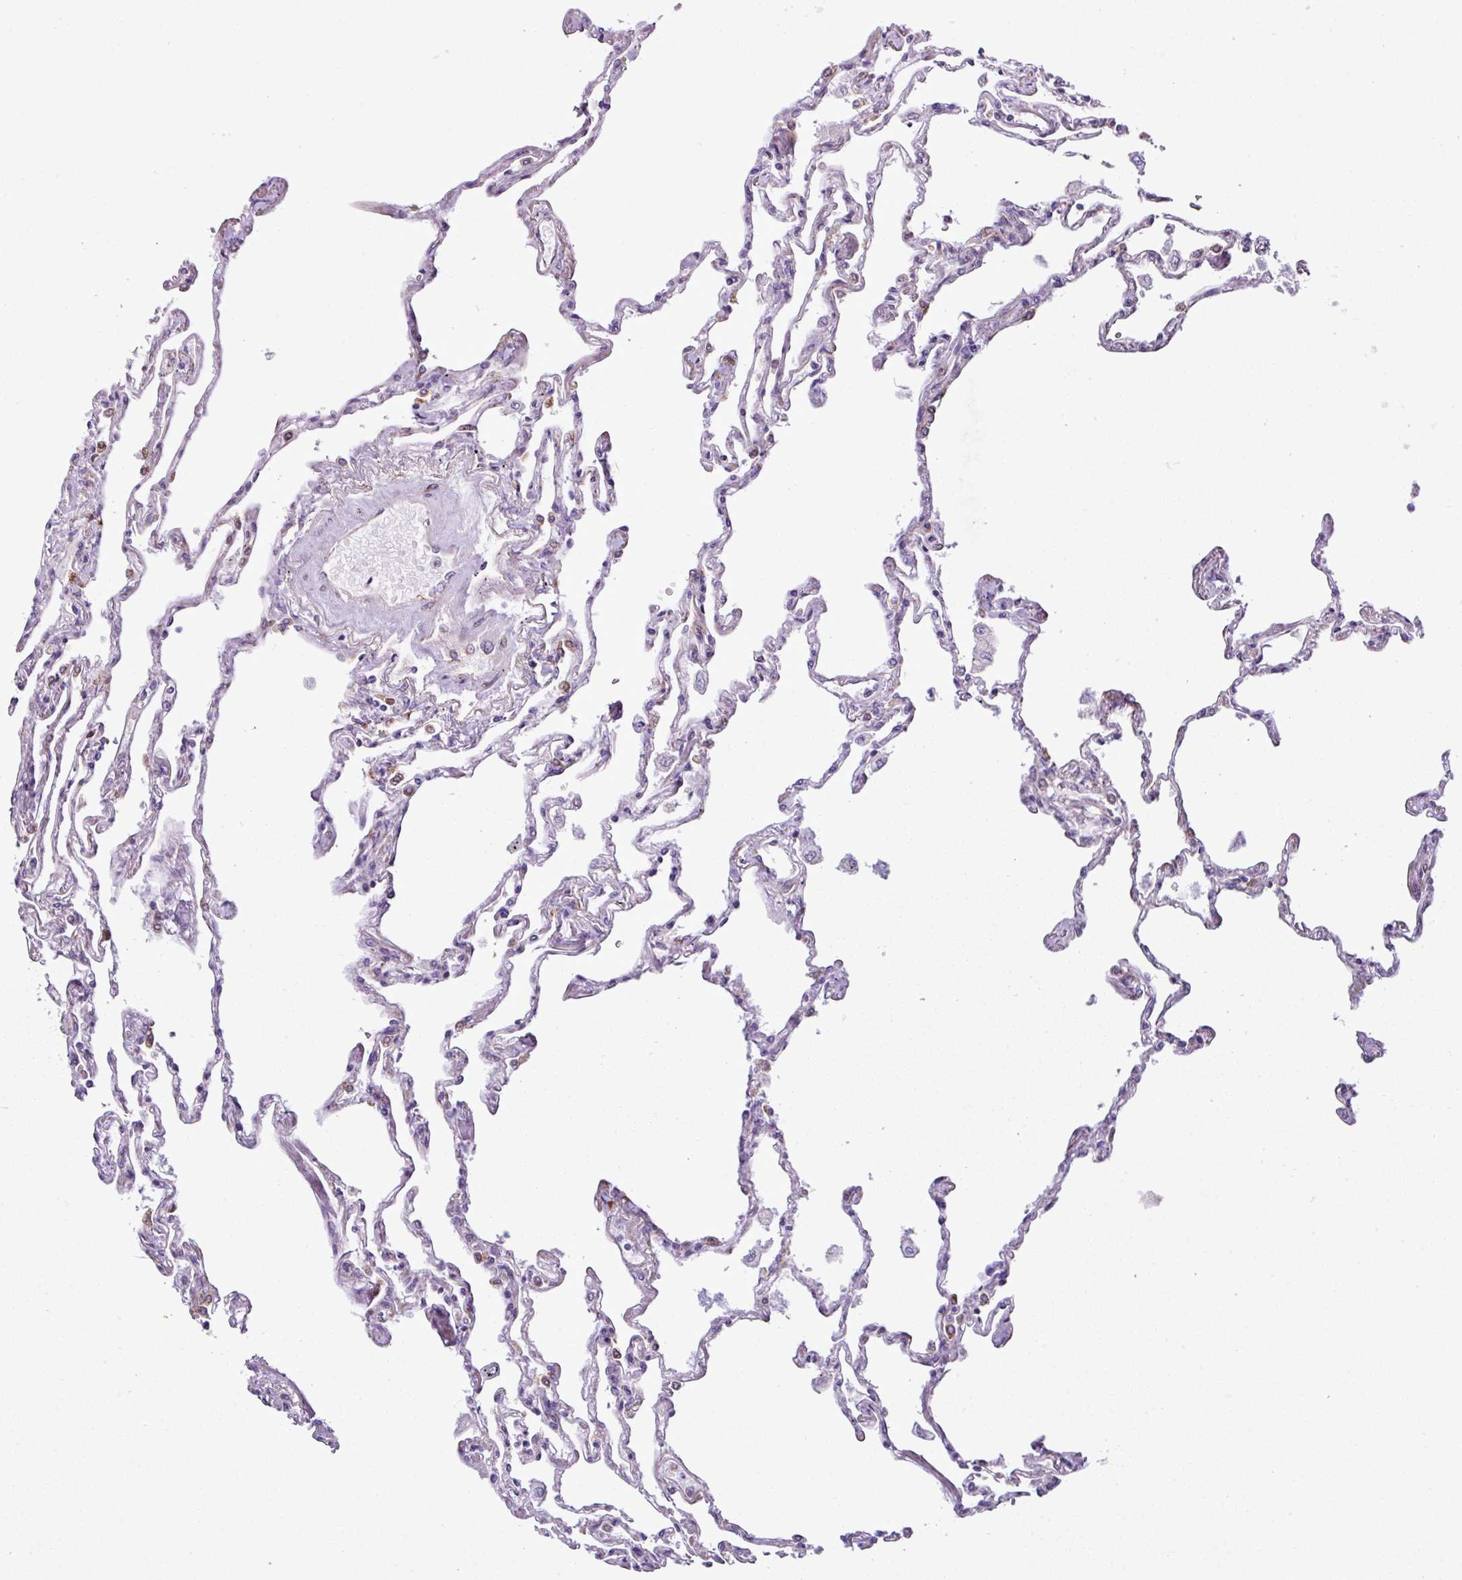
{"staining": {"intensity": "moderate", "quantity": "<25%", "location": "cytoplasmic/membranous"}, "tissue": "lung", "cell_type": "Alveolar cells", "image_type": "normal", "snomed": [{"axis": "morphology", "description": "Normal tissue, NOS"}, {"axis": "topography", "description": "Lung"}], "caption": "Immunohistochemistry histopathology image of normal lung: human lung stained using immunohistochemistry (IHC) reveals low levels of moderate protein expression localized specifically in the cytoplasmic/membranous of alveolar cells, appearing as a cytoplasmic/membranous brown color.", "gene": "CFAP97", "patient": {"sex": "female", "age": 67}}